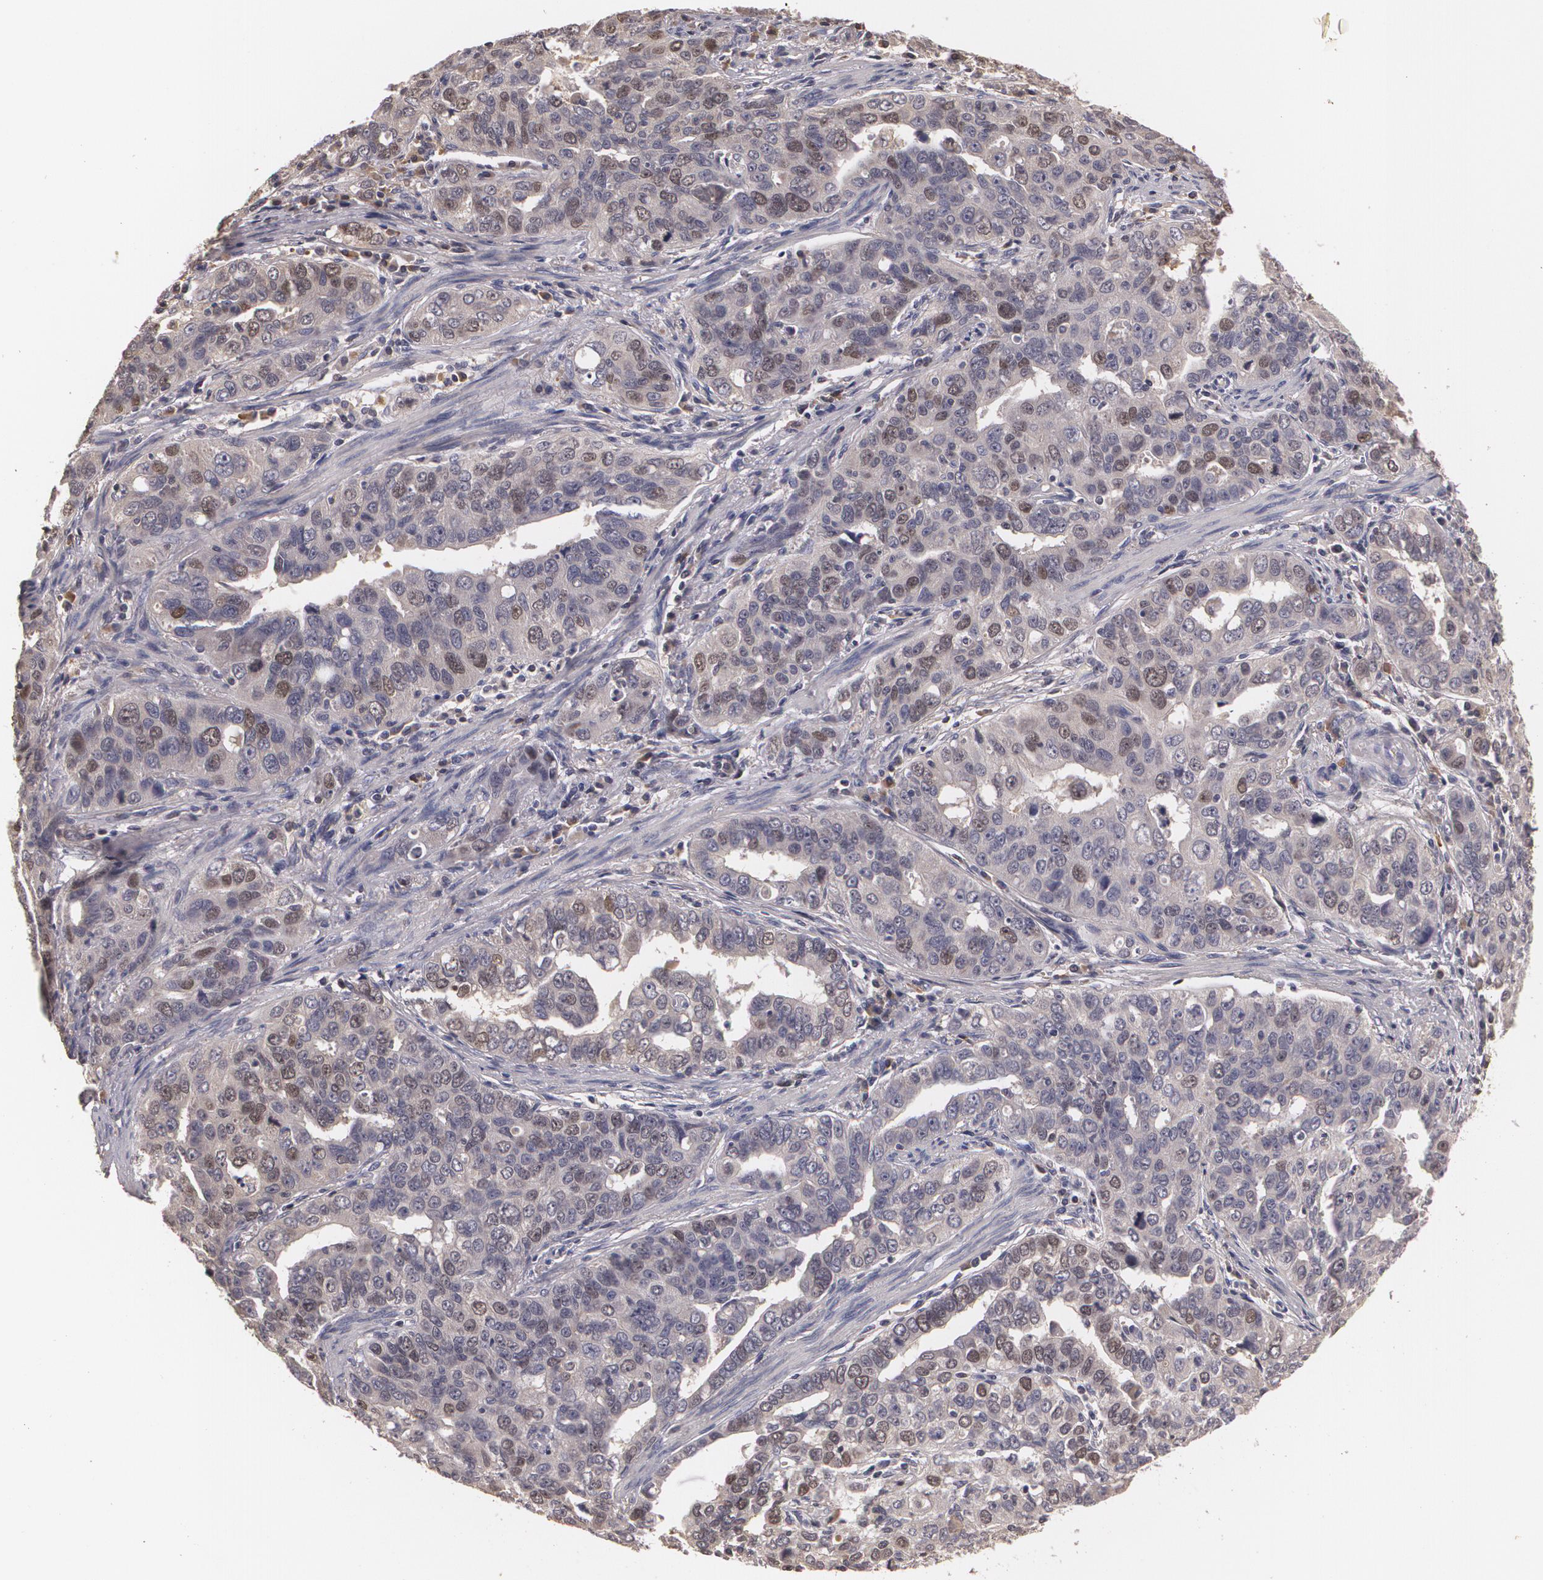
{"staining": {"intensity": "weak", "quantity": "<25%", "location": "cytoplasmic/membranous,nuclear"}, "tissue": "stomach cancer", "cell_type": "Tumor cells", "image_type": "cancer", "snomed": [{"axis": "morphology", "description": "Adenocarcinoma, NOS"}, {"axis": "topography", "description": "Stomach, upper"}], "caption": "IHC of human adenocarcinoma (stomach) displays no expression in tumor cells. The staining is performed using DAB (3,3'-diaminobenzidine) brown chromogen with nuclei counter-stained in using hematoxylin.", "gene": "BRCA1", "patient": {"sex": "male", "age": 76}}